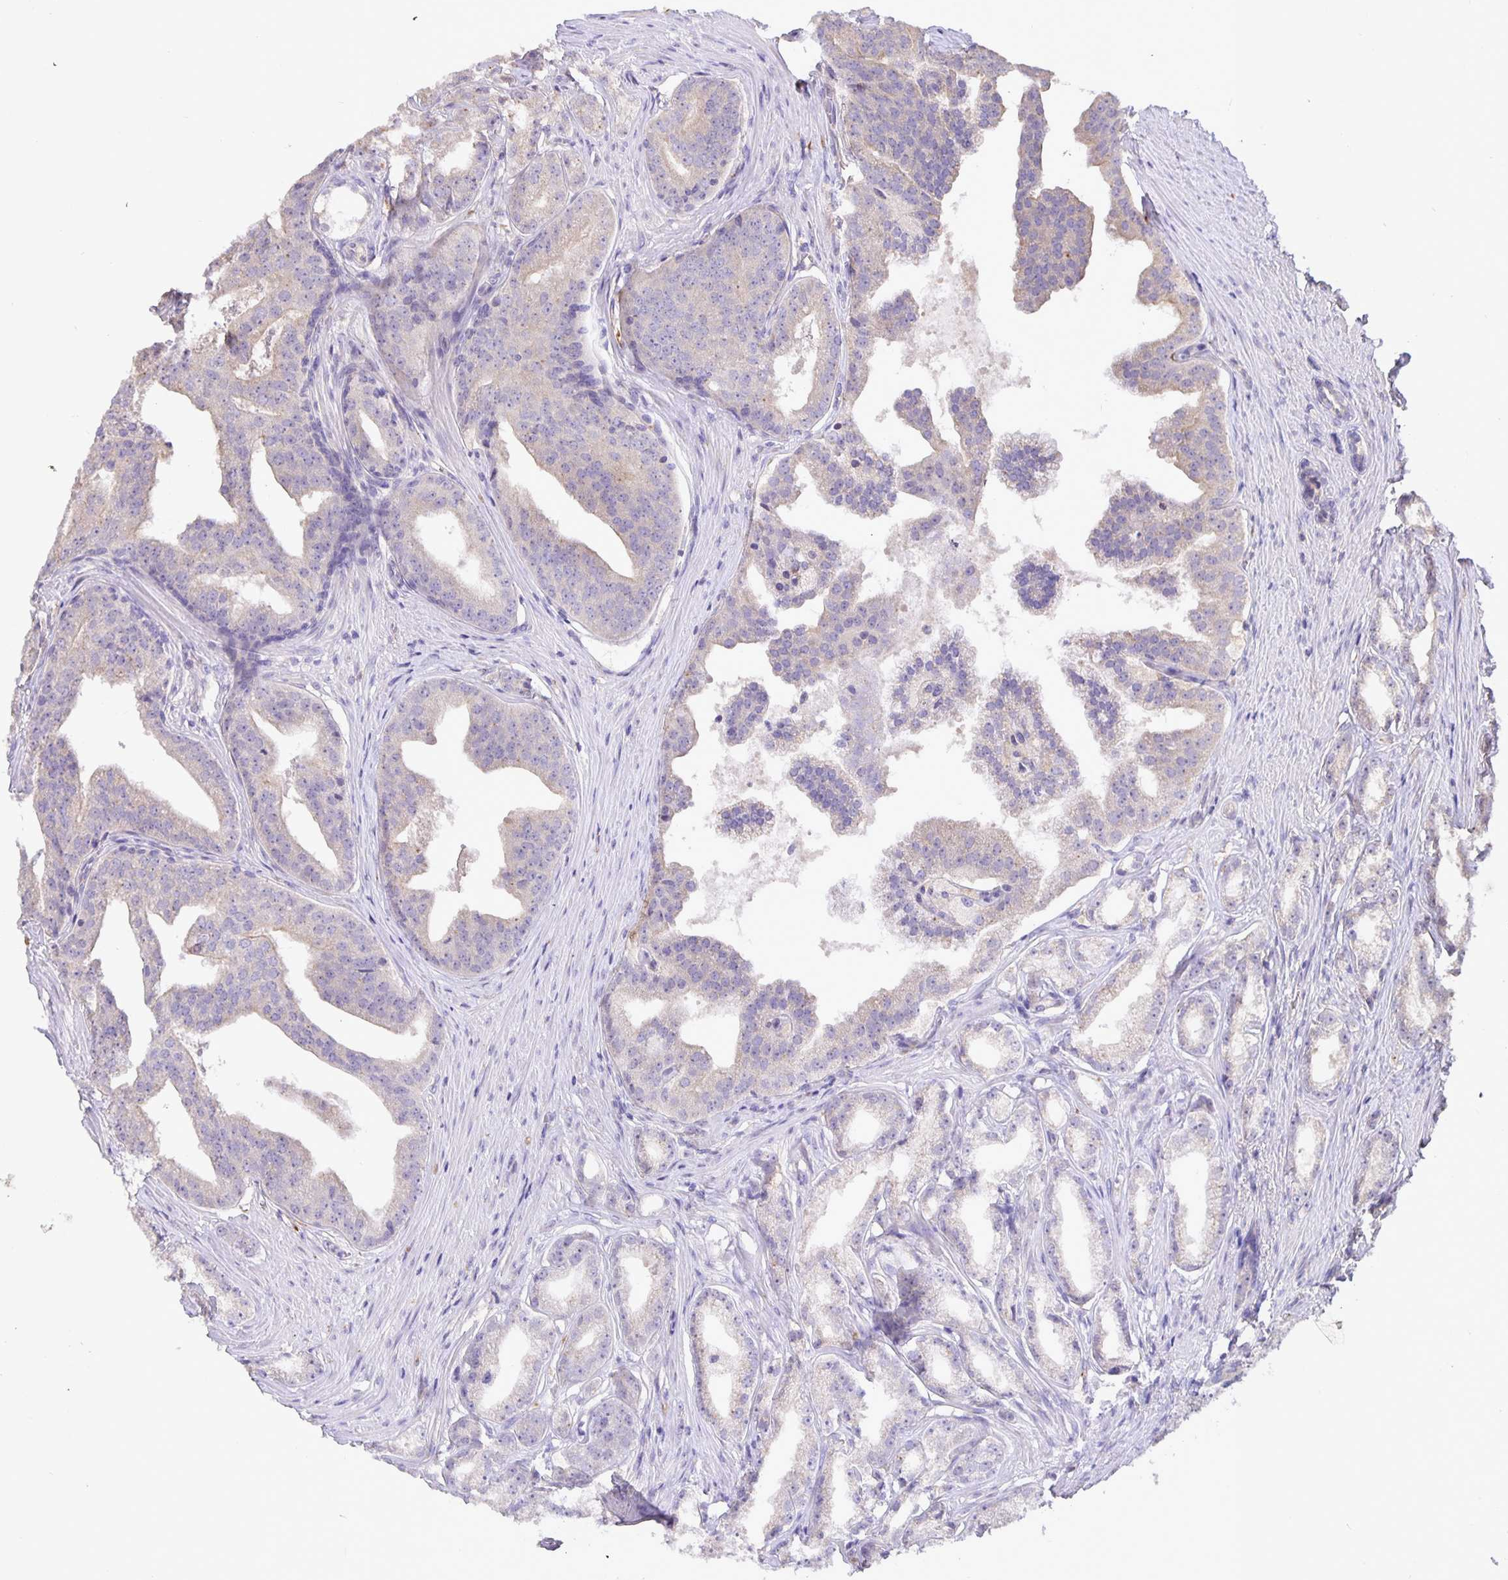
{"staining": {"intensity": "negative", "quantity": "none", "location": "none"}, "tissue": "prostate cancer", "cell_type": "Tumor cells", "image_type": "cancer", "snomed": [{"axis": "morphology", "description": "Adenocarcinoma, Low grade"}, {"axis": "topography", "description": "Prostate"}], "caption": "Protein analysis of prostate low-grade adenocarcinoma shows no significant positivity in tumor cells.", "gene": "EML6", "patient": {"sex": "male", "age": 65}}